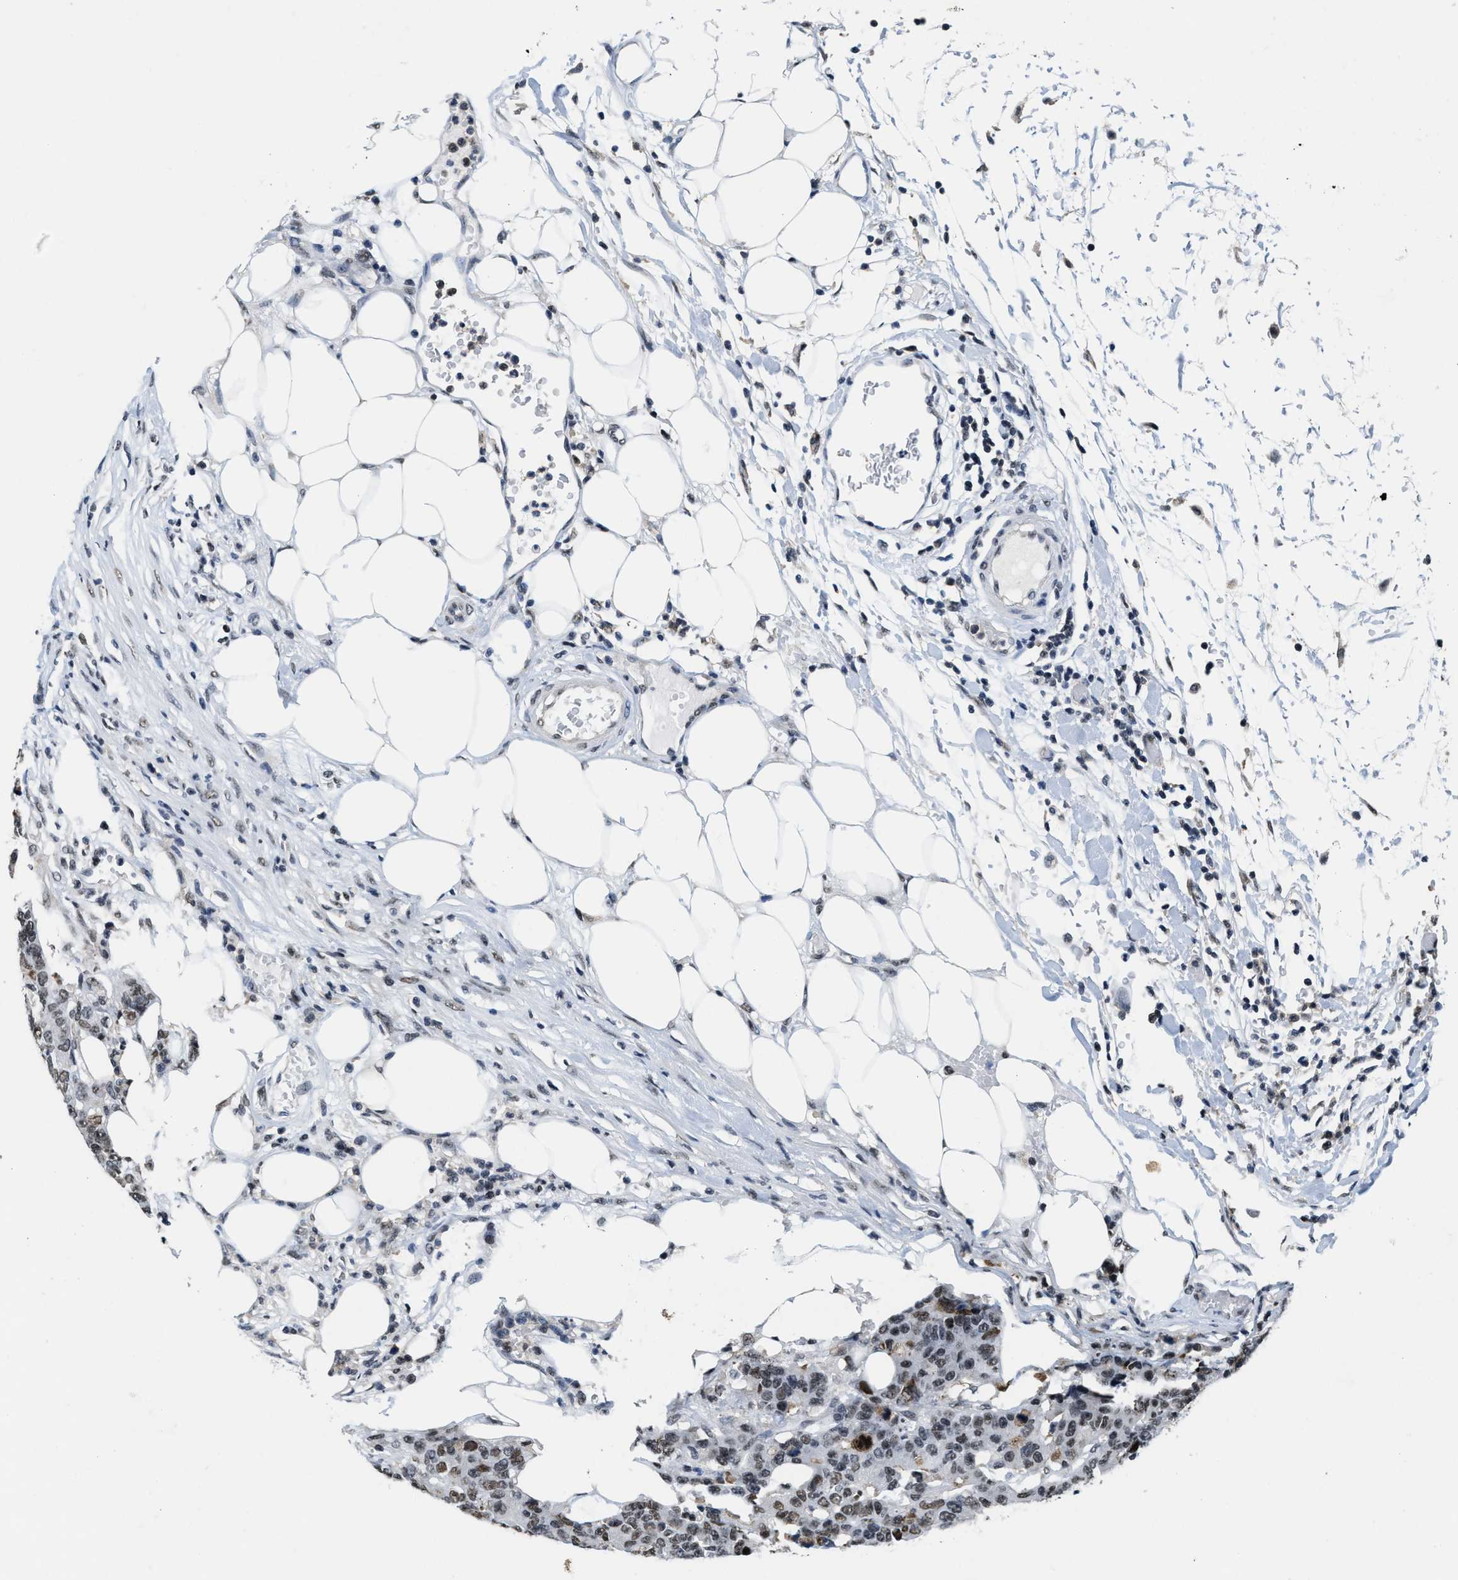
{"staining": {"intensity": "weak", "quantity": ">75%", "location": "nuclear"}, "tissue": "colorectal cancer", "cell_type": "Tumor cells", "image_type": "cancer", "snomed": [{"axis": "morphology", "description": "Adenocarcinoma, NOS"}, {"axis": "topography", "description": "Colon"}], "caption": "DAB (3,3'-diaminobenzidine) immunohistochemical staining of colorectal cancer (adenocarcinoma) demonstrates weak nuclear protein expression in approximately >75% of tumor cells.", "gene": "SUPT16H", "patient": {"sex": "female", "age": 86}}